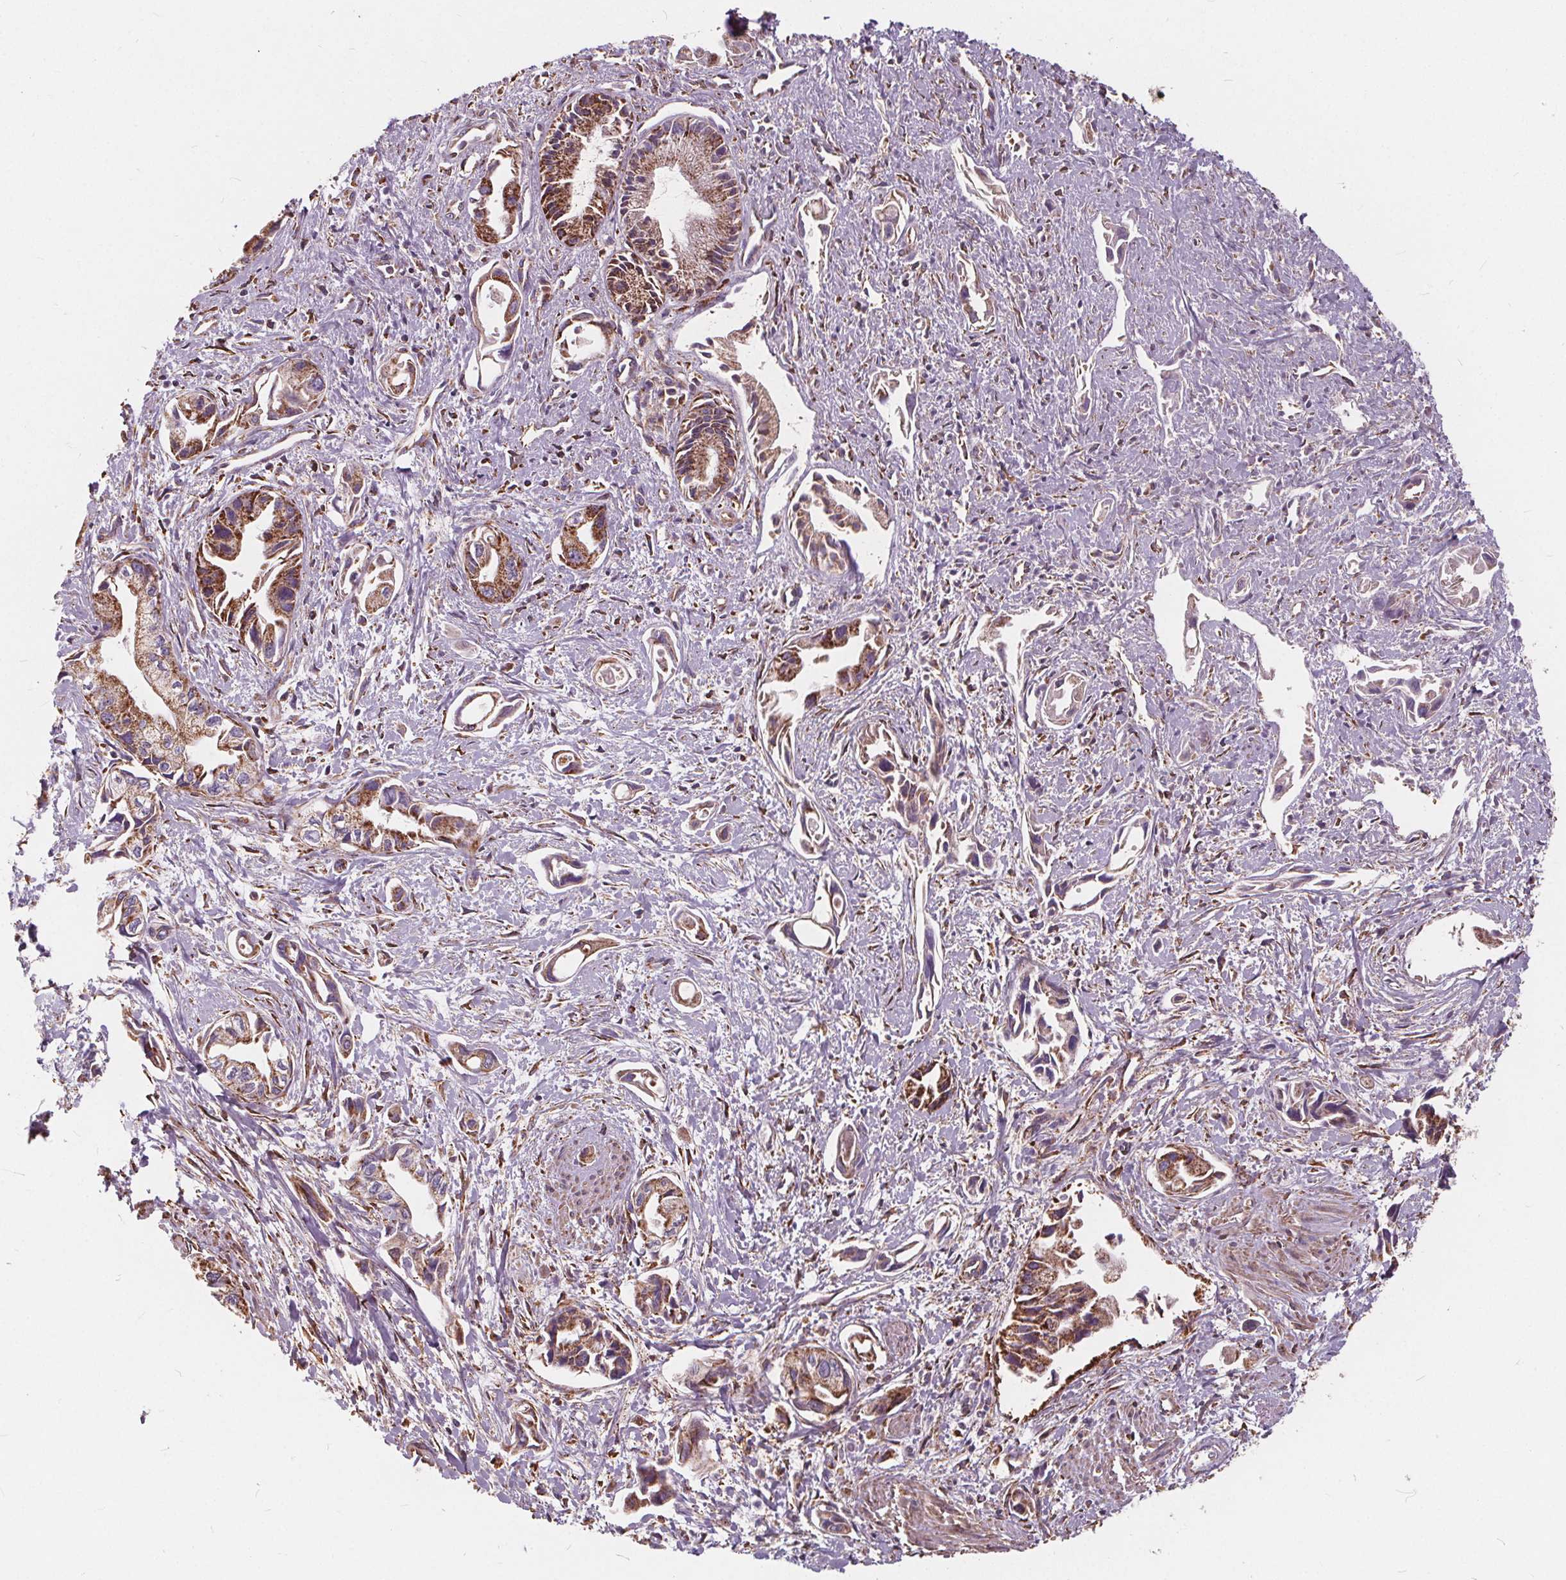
{"staining": {"intensity": "strong", "quantity": ">75%", "location": "cytoplasmic/membranous"}, "tissue": "pancreatic cancer", "cell_type": "Tumor cells", "image_type": "cancer", "snomed": [{"axis": "morphology", "description": "Adenocarcinoma, NOS"}, {"axis": "topography", "description": "Pancreas"}], "caption": "DAB (3,3'-diaminobenzidine) immunohistochemical staining of human pancreatic cancer shows strong cytoplasmic/membranous protein positivity in approximately >75% of tumor cells.", "gene": "PLSCR3", "patient": {"sex": "female", "age": 61}}